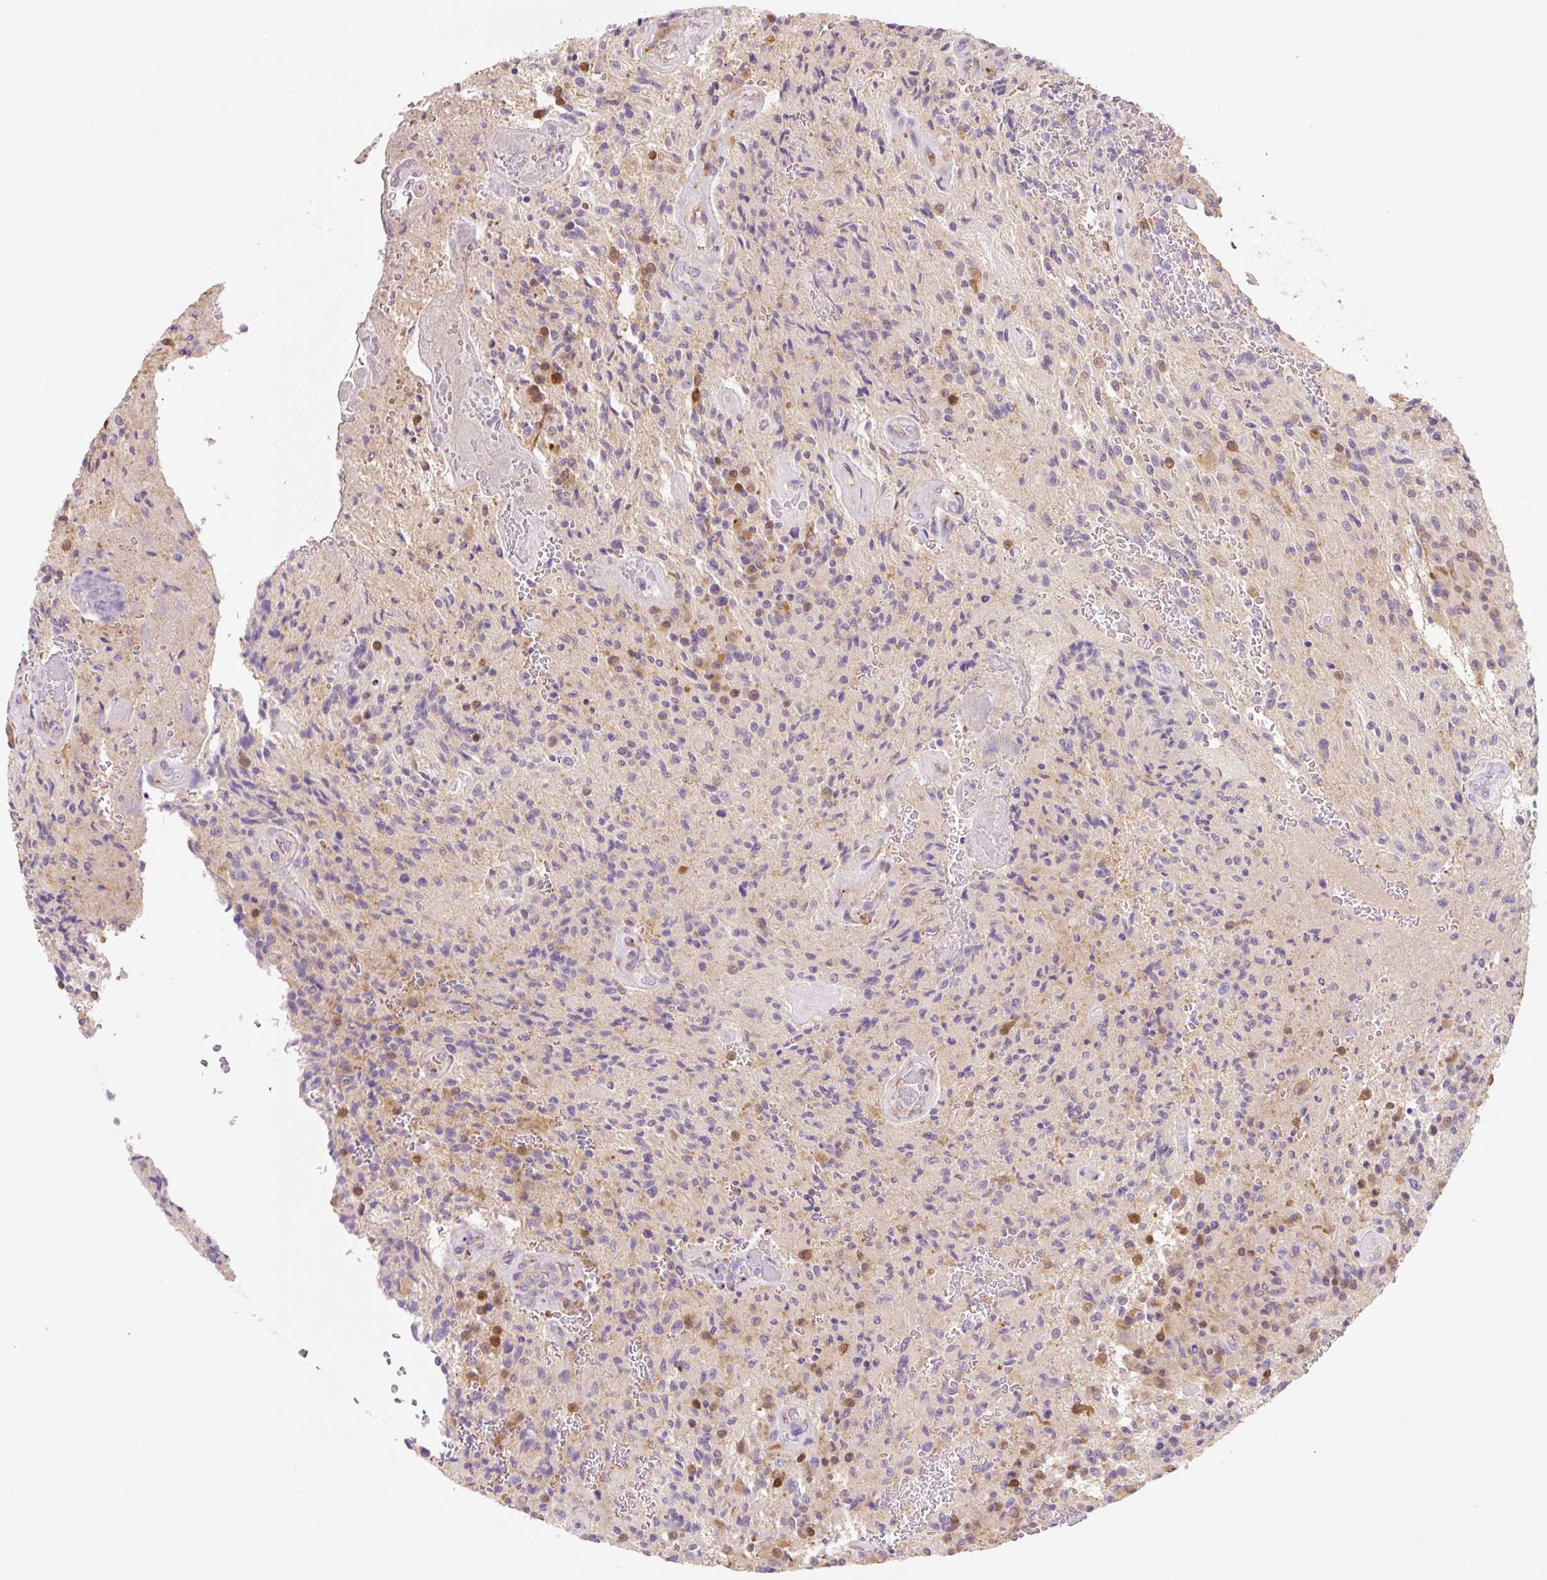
{"staining": {"intensity": "moderate", "quantity": "<25%", "location": "cytoplasmic/membranous"}, "tissue": "glioma", "cell_type": "Tumor cells", "image_type": "cancer", "snomed": [{"axis": "morphology", "description": "Normal tissue, NOS"}, {"axis": "morphology", "description": "Glioma, malignant, High grade"}, {"axis": "topography", "description": "Cerebral cortex"}], "caption": "Protein analysis of malignant glioma (high-grade) tissue shows moderate cytoplasmic/membranous positivity in approximately <25% of tumor cells. The protein is stained brown, and the nuclei are stained in blue (DAB (3,3'-diaminobenzidine) IHC with brightfield microscopy, high magnification).", "gene": "FABP5", "patient": {"sex": "male", "age": 56}}